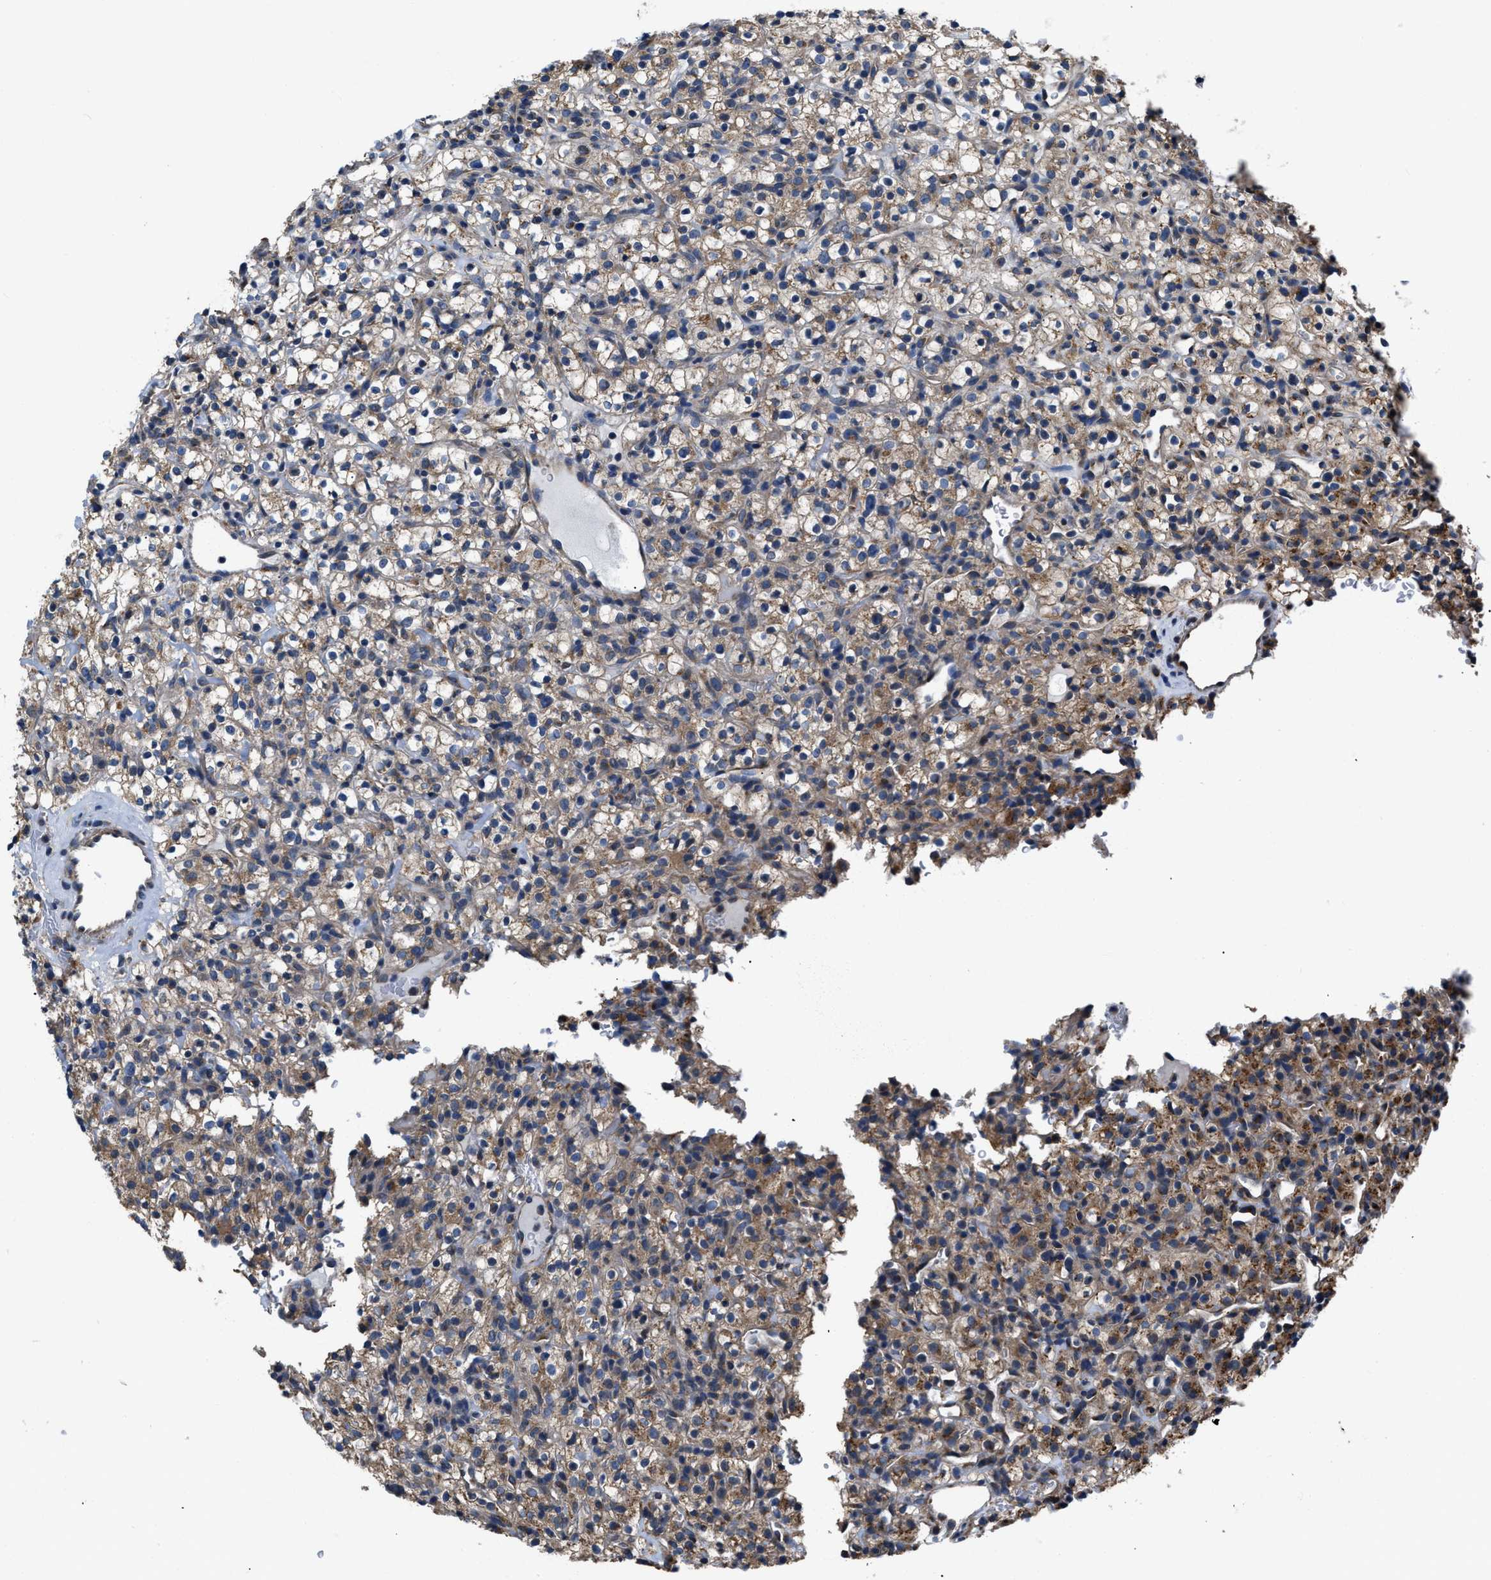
{"staining": {"intensity": "moderate", "quantity": ">75%", "location": "cytoplasmic/membranous"}, "tissue": "renal cancer", "cell_type": "Tumor cells", "image_type": "cancer", "snomed": [{"axis": "morphology", "description": "Normal tissue, NOS"}, {"axis": "morphology", "description": "Adenocarcinoma, NOS"}, {"axis": "topography", "description": "Kidney"}], "caption": "A brown stain shows moderate cytoplasmic/membranous expression of a protein in adenocarcinoma (renal) tumor cells. The staining was performed using DAB, with brown indicating positive protein expression. Nuclei are stained blue with hematoxylin.", "gene": "CEP128", "patient": {"sex": "female", "age": 72}}